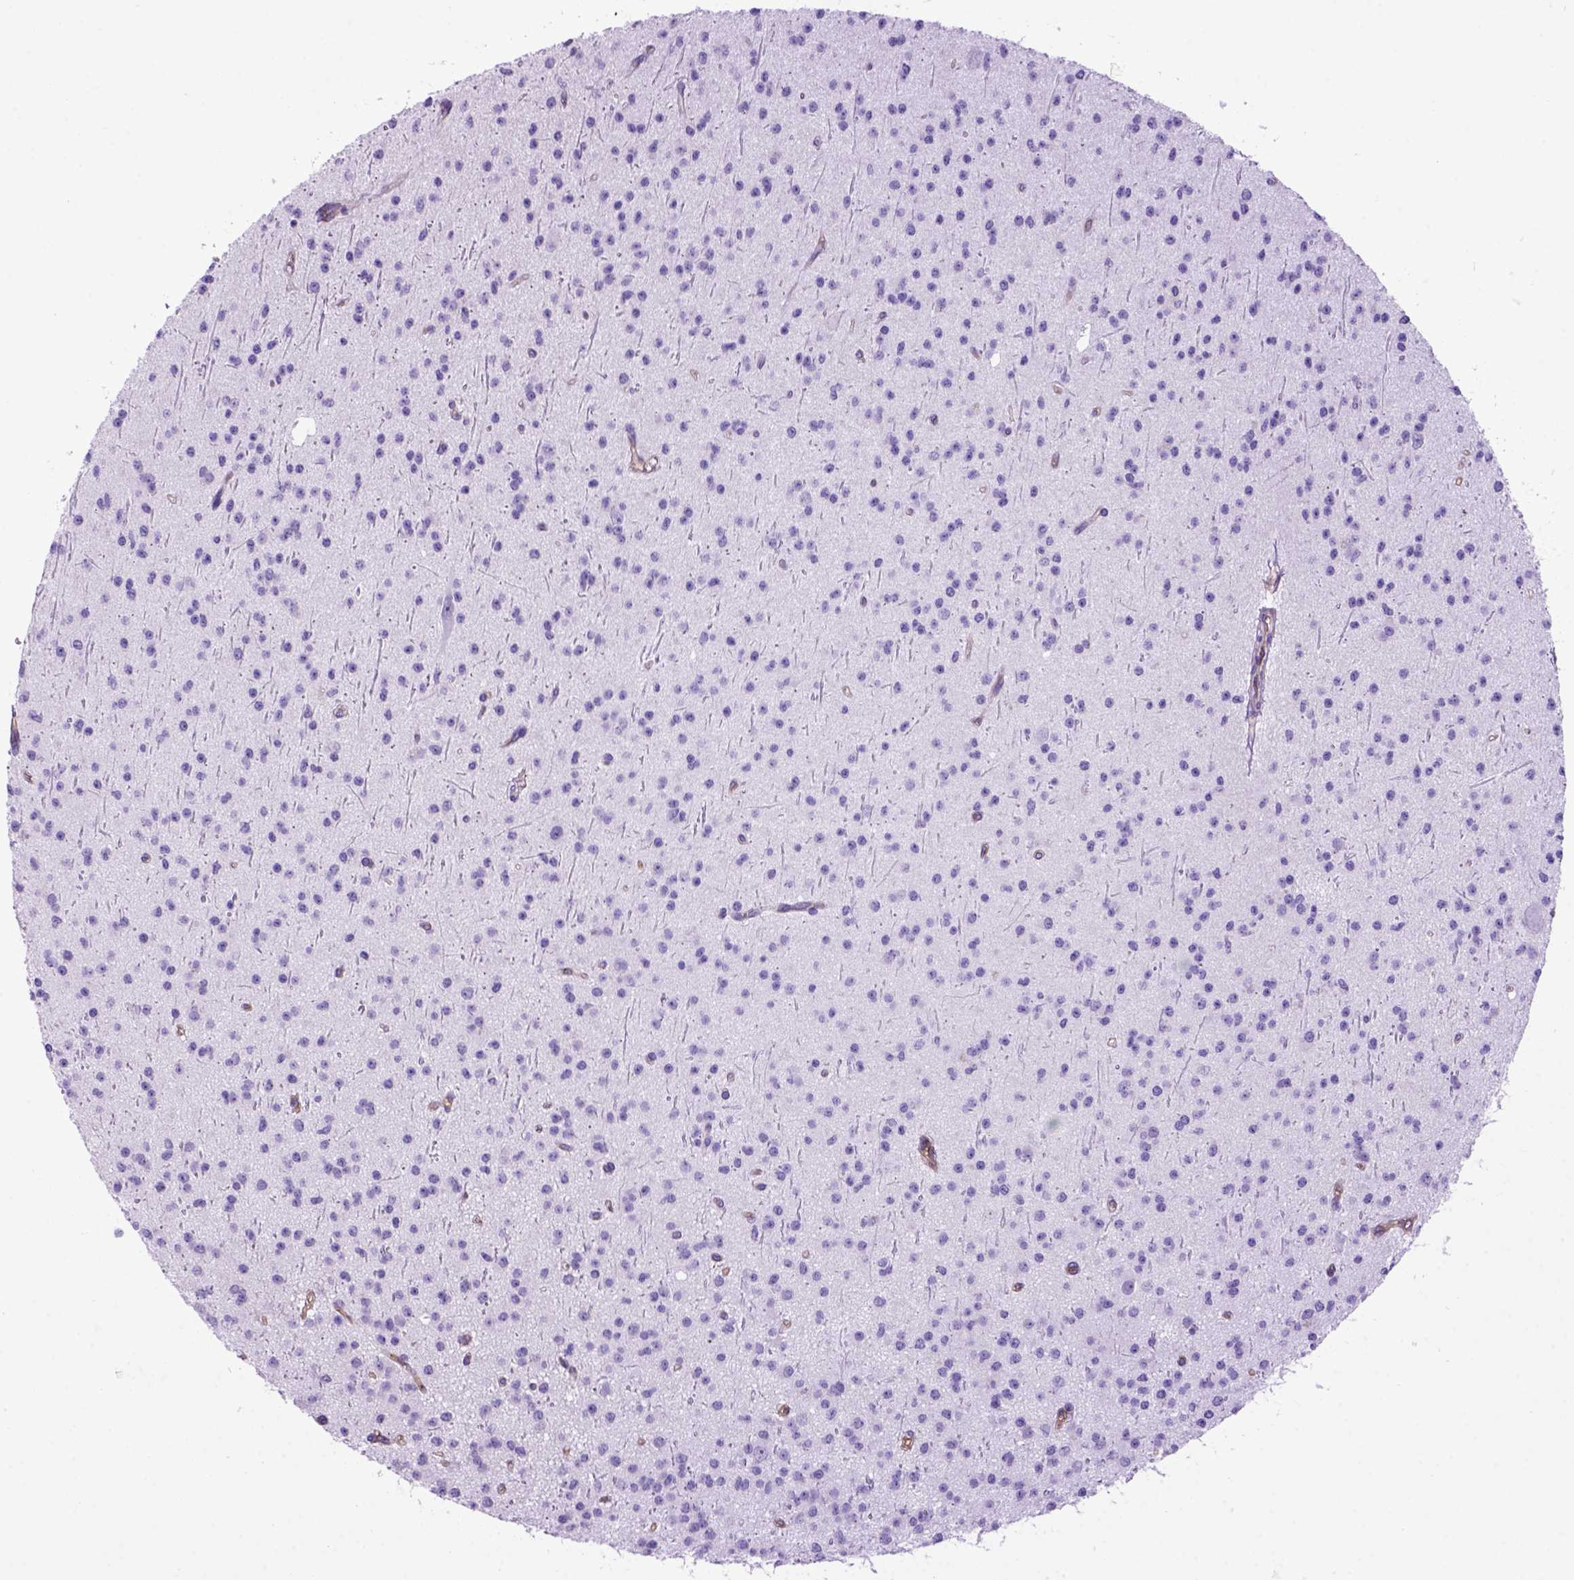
{"staining": {"intensity": "negative", "quantity": "none", "location": "none"}, "tissue": "glioma", "cell_type": "Tumor cells", "image_type": "cancer", "snomed": [{"axis": "morphology", "description": "Glioma, malignant, Low grade"}, {"axis": "topography", "description": "Brain"}], "caption": "DAB (3,3'-diaminobenzidine) immunohistochemical staining of malignant low-grade glioma demonstrates no significant positivity in tumor cells. (Brightfield microscopy of DAB immunohistochemistry (IHC) at high magnification).", "gene": "ENG", "patient": {"sex": "male", "age": 27}}